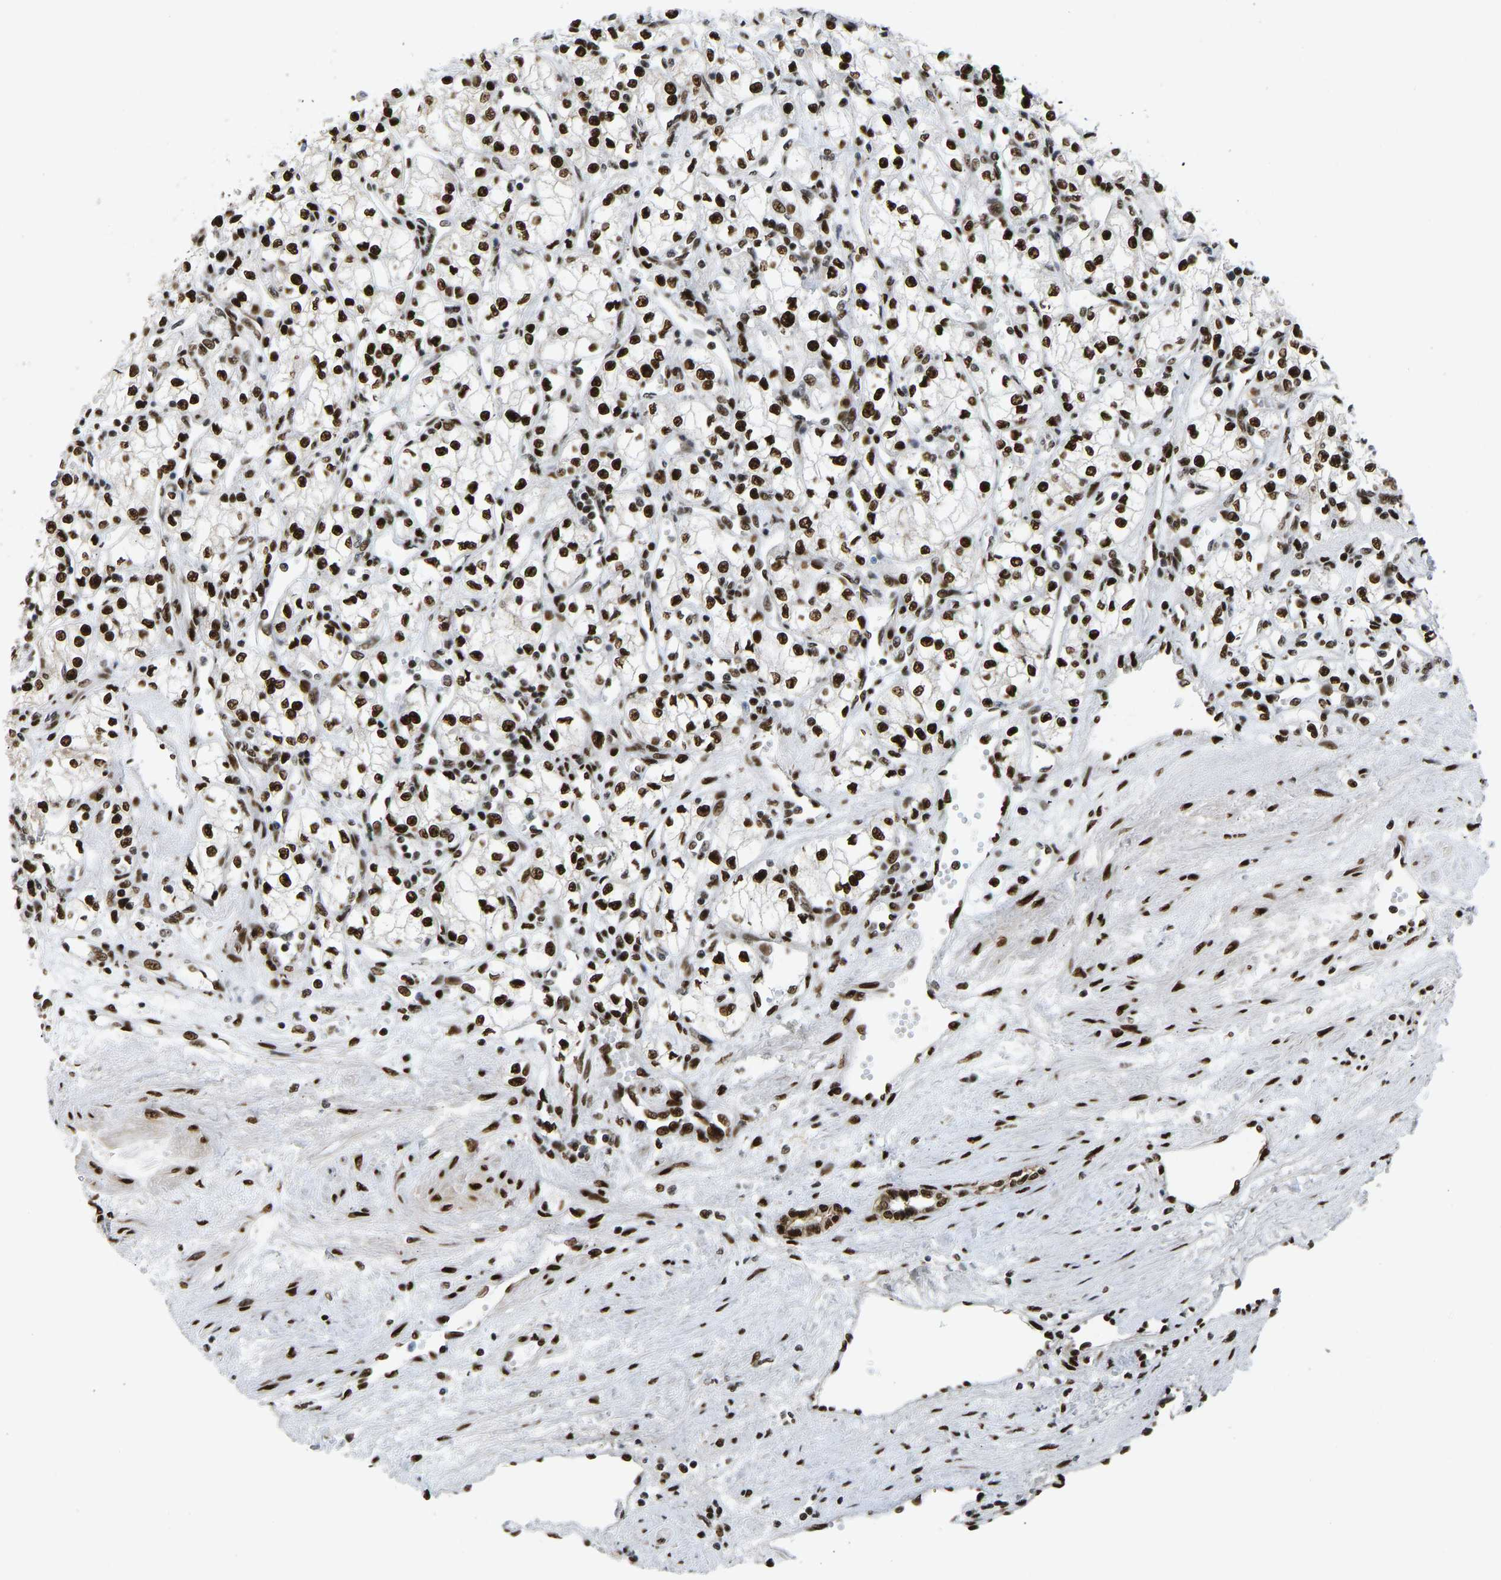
{"staining": {"intensity": "strong", "quantity": ">75%", "location": "nuclear"}, "tissue": "renal cancer", "cell_type": "Tumor cells", "image_type": "cancer", "snomed": [{"axis": "morphology", "description": "Adenocarcinoma, NOS"}, {"axis": "topography", "description": "Kidney"}], "caption": "Immunohistochemistry (DAB) staining of renal cancer (adenocarcinoma) reveals strong nuclear protein staining in approximately >75% of tumor cells. (Stains: DAB (3,3'-diaminobenzidine) in brown, nuclei in blue, Microscopy: brightfield microscopy at high magnification).", "gene": "FOXK1", "patient": {"sex": "male", "age": 59}}